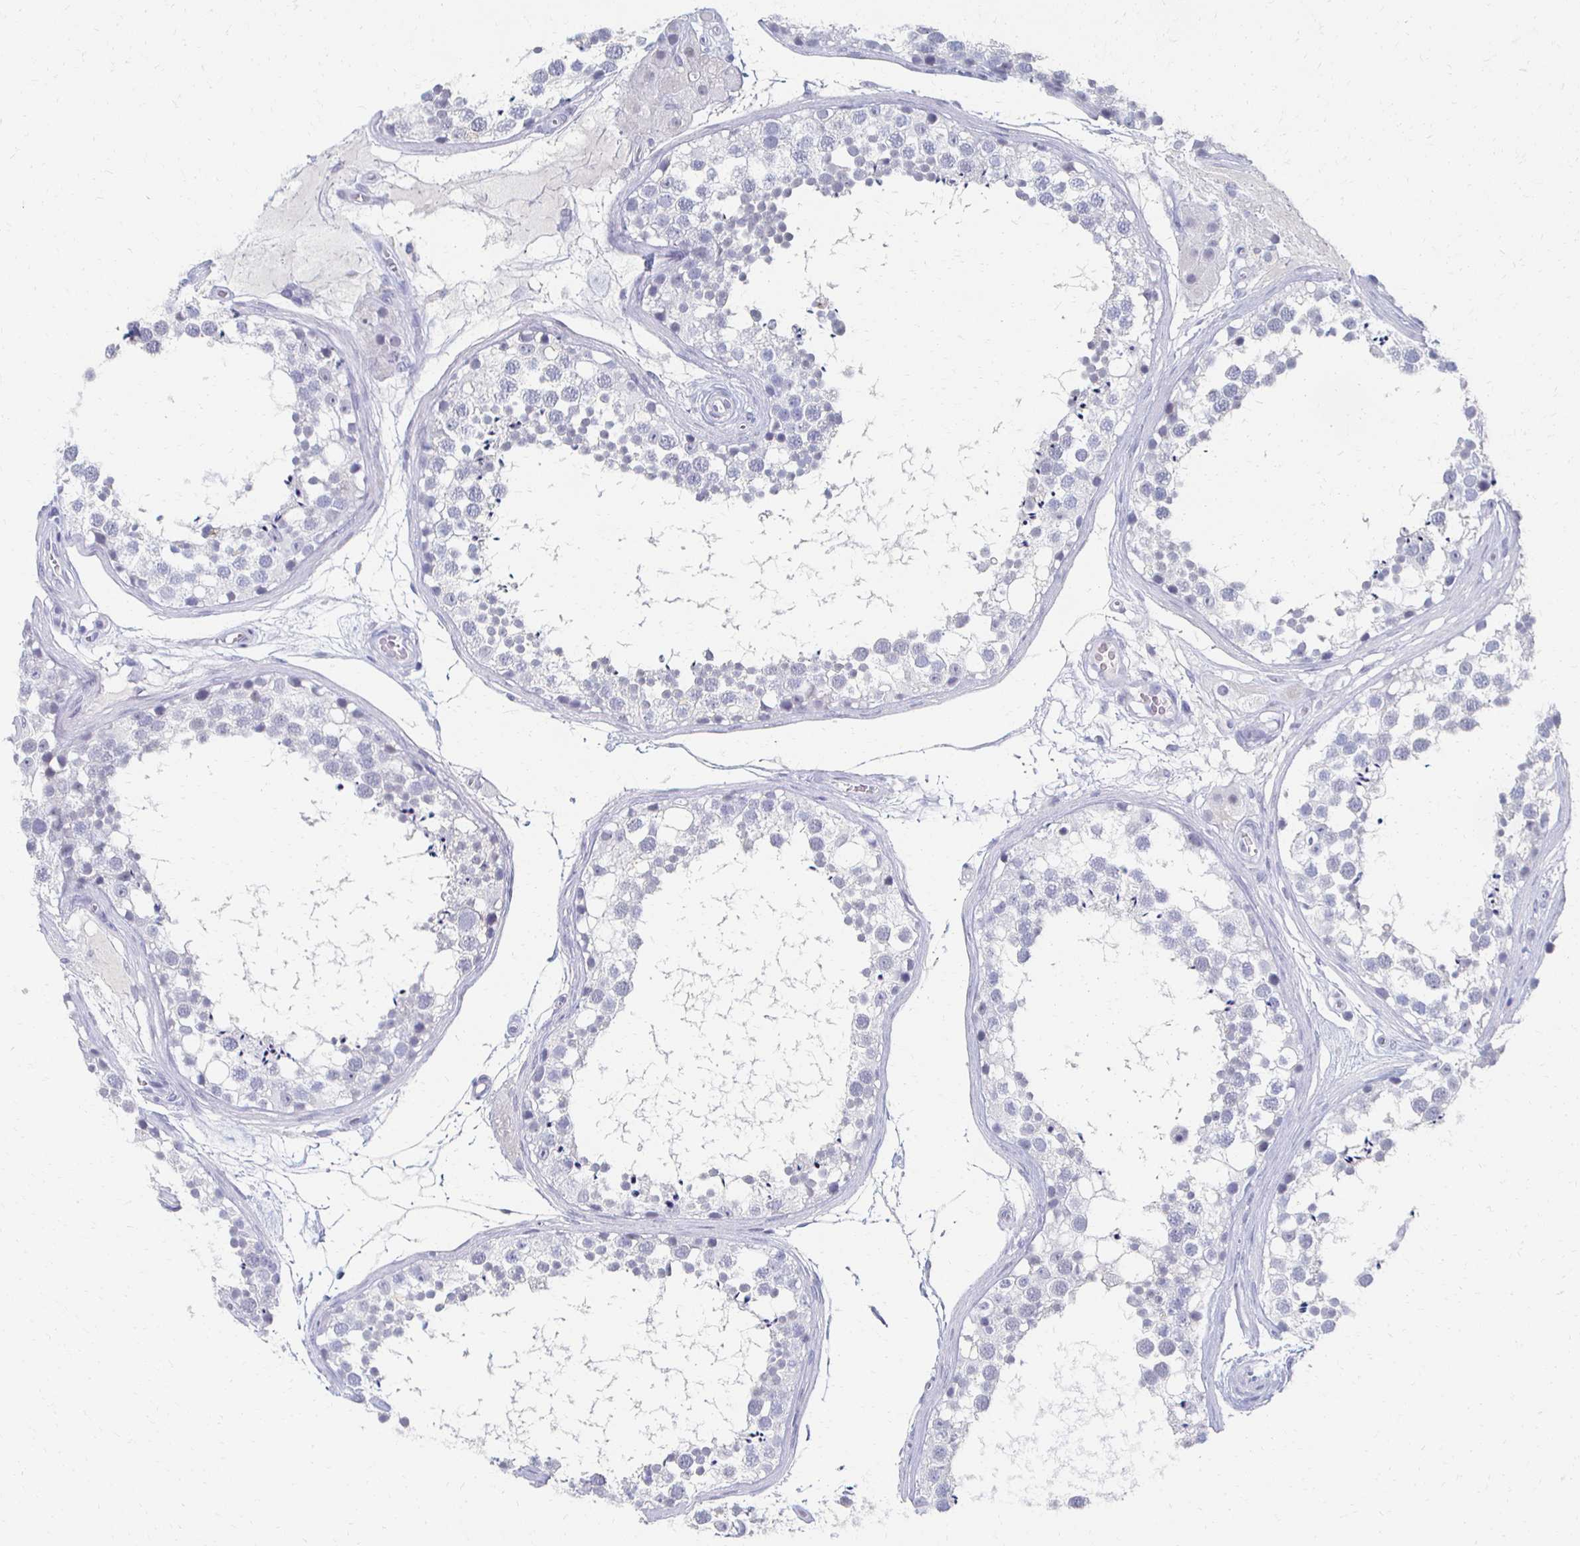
{"staining": {"intensity": "negative", "quantity": "none", "location": "none"}, "tissue": "testis", "cell_type": "Cells in seminiferous ducts", "image_type": "normal", "snomed": [{"axis": "morphology", "description": "Normal tissue, NOS"}, {"axis": "morphology", "description": "Seminoma, NOS"}, {"axis": "topography", "description": "Testis"}], "caption": "Testis stained for a protein using immunohistochemistry demonstrates no staining cells in seminiferous ducts.", "gene": "CXCR2", "patient": {"sex": "male", "age": 65}}